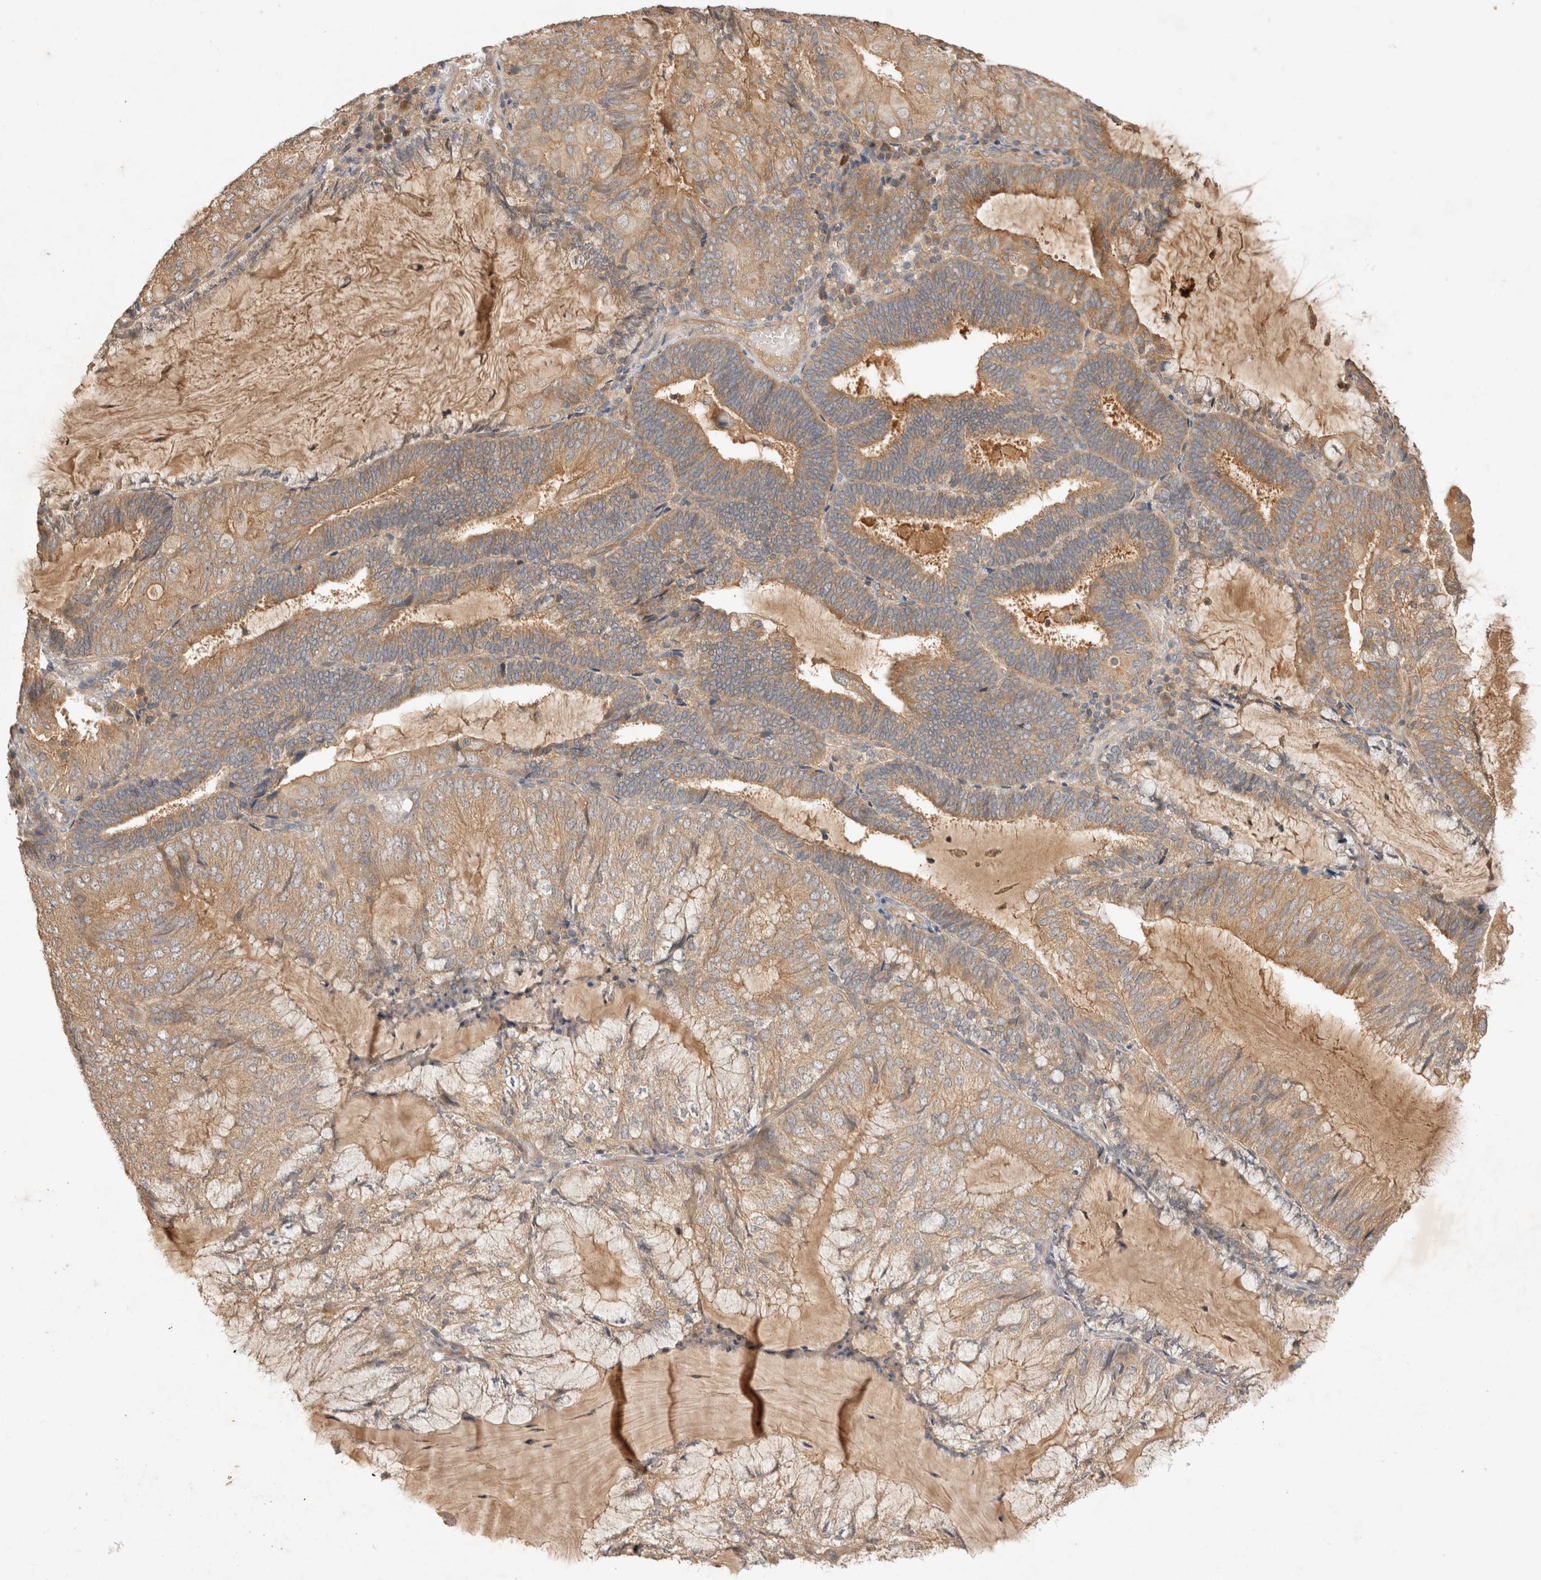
{"staining": {"intensity": "moderate", "quantity": ">75%", "location": "cytoplasmic/membranous"}, "tissue": "endometrial cancer", "cell_type": "Tumor cells", "image_type": "cancer", "snomed": [{"axis": "morphology", "description": "Adenocarcinoma, NOS"}, {"axis": "topography", "description": "Endometrium"}], "caption": "Human endometrial cancer (adenocarcinoma) stained with a protein marker reveals moderate staining in tumor cells.", "gene": "YES1", "patient": {"sex": "female", "age": 81}}